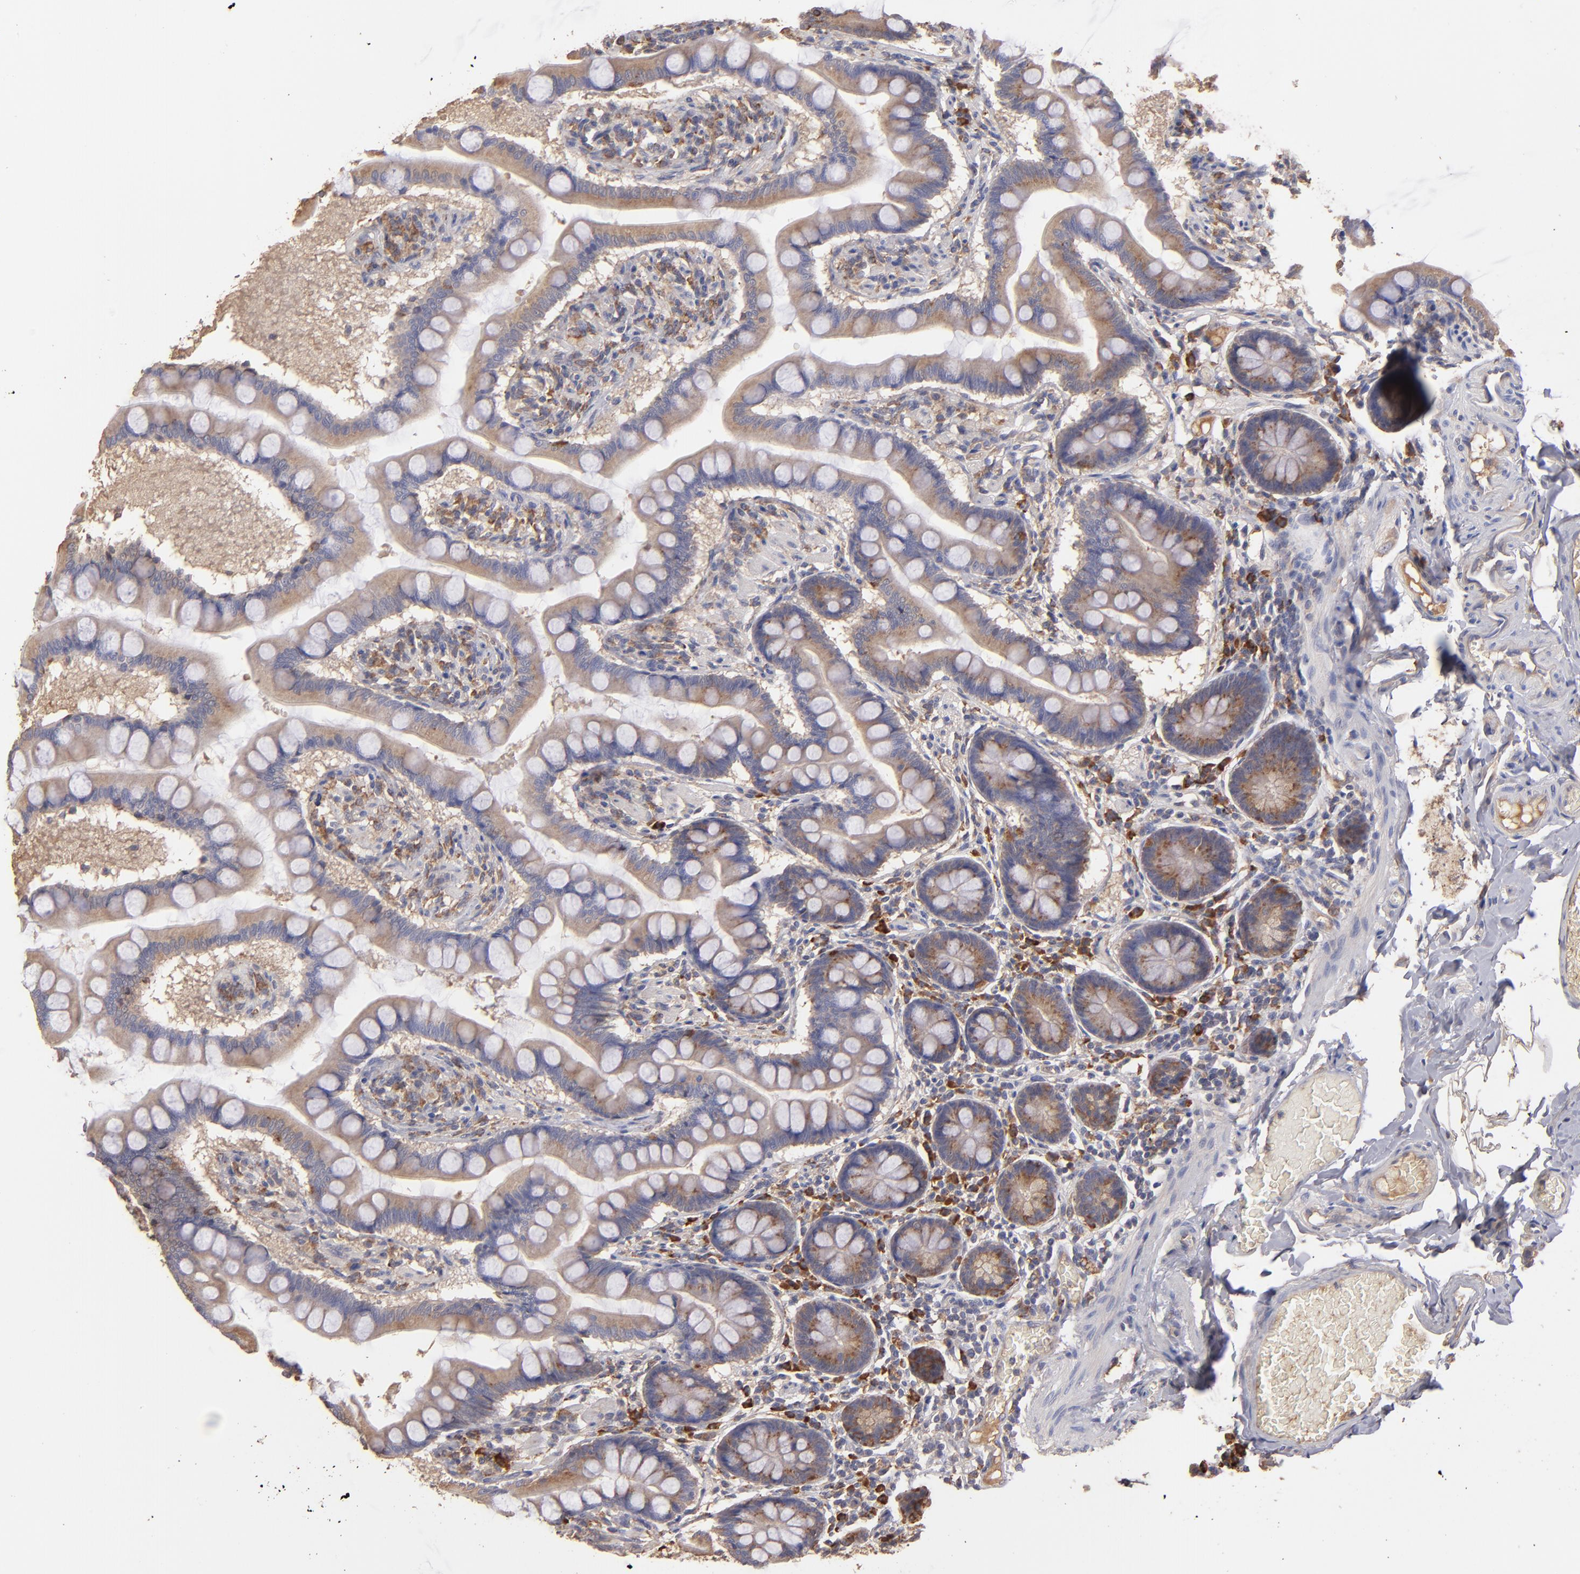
{"staining": {"intensity": "moderate", "quantity": ">75%", "location": "cytoplasmic/membranous"}, "tissue": "small intestine", "cell_type": "Glandular cells", "image_type": "normal", "snomed": [{"axis": "morphology", "description": "Normal tissue, NOS"}, {"axis": "topography", "description": "Small intestine"}], "caption": "A histopathology image showing moderate cytoplasmic/membranous expression in about >75% of glandular cells in unremarkable small intestine, as visualized by brown immunohistochemical staining.", "gene": "NFKBIE", "patient": {"sex": "male", "age": 41}}